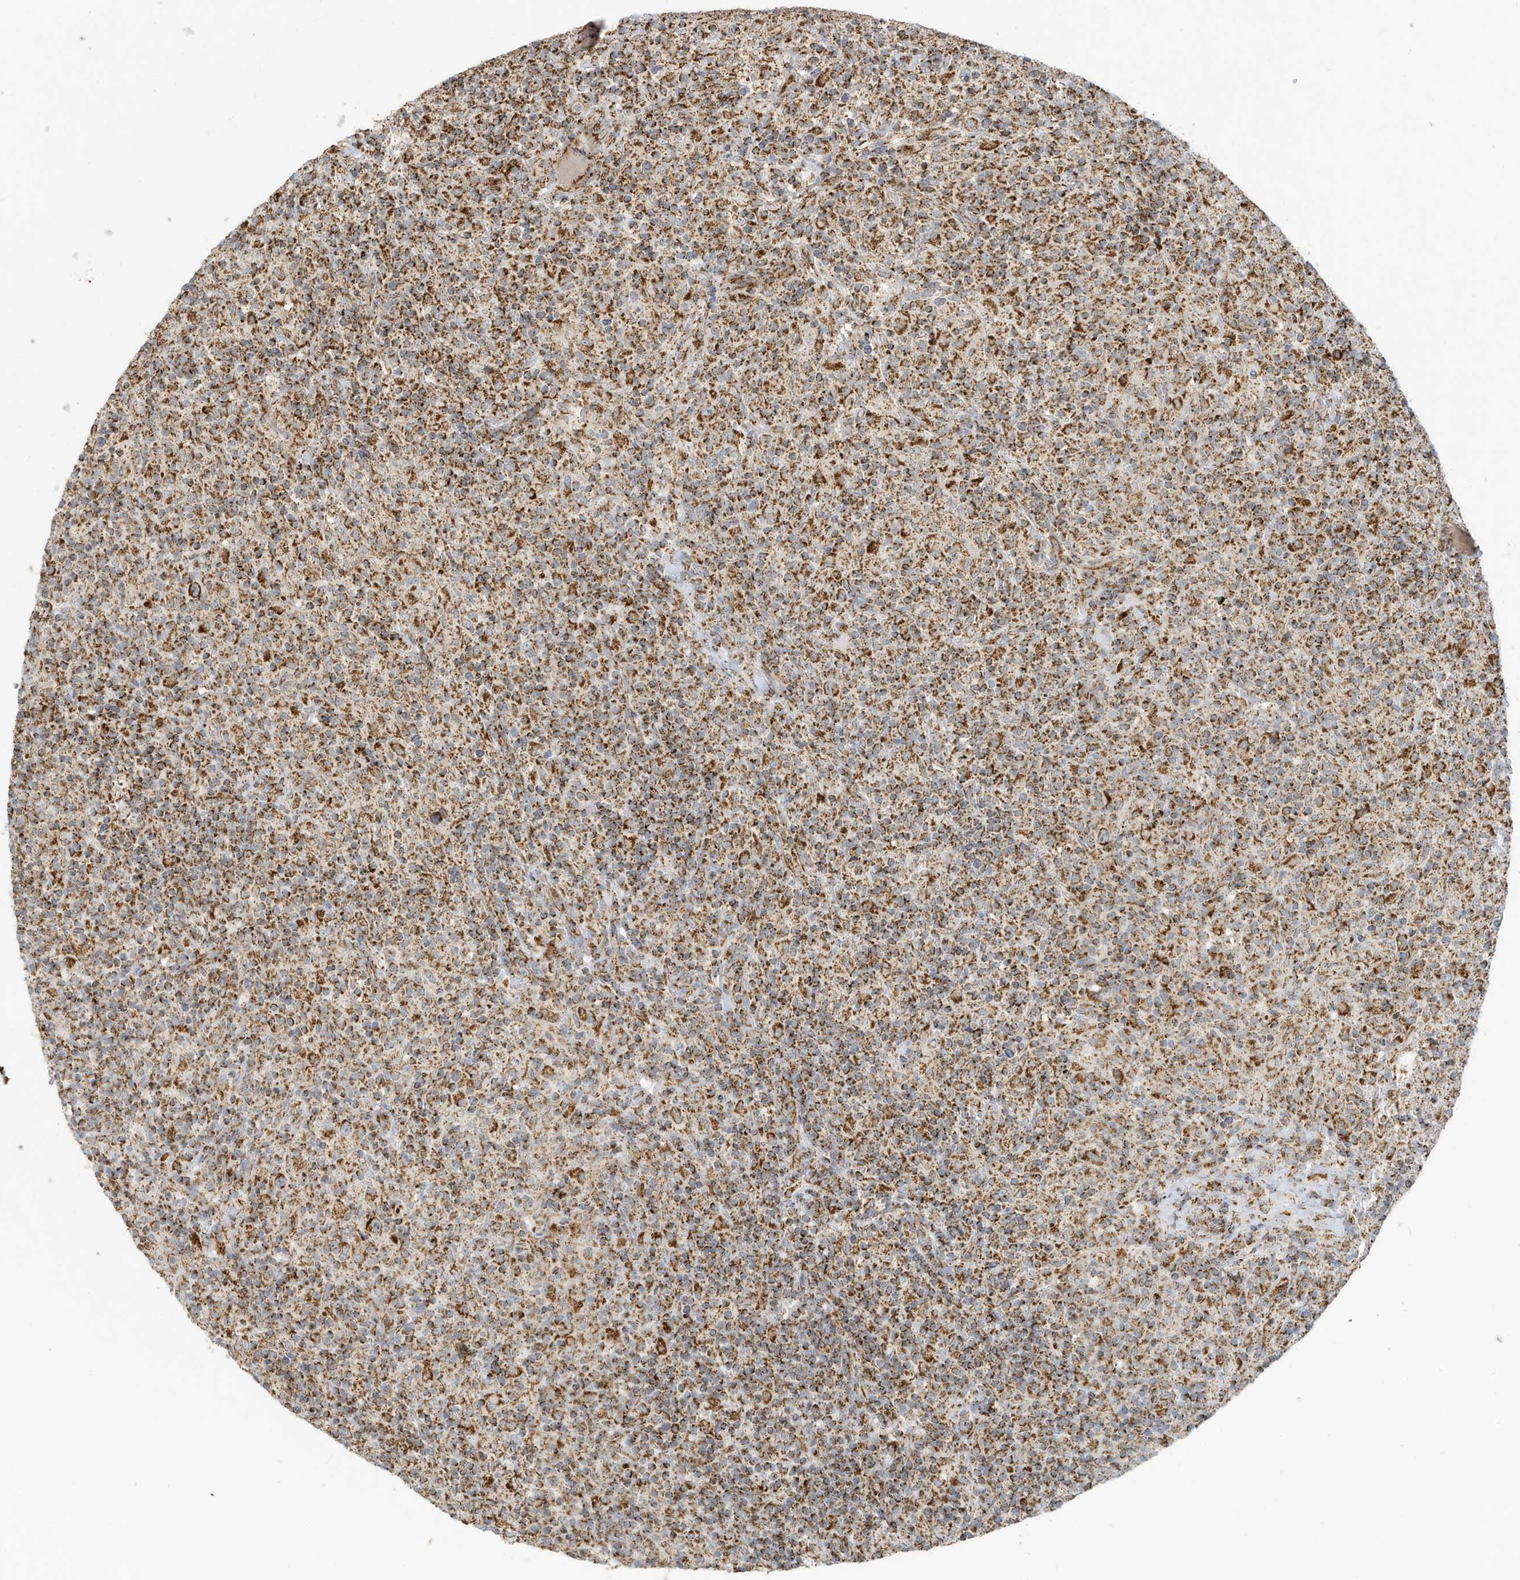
{"staining": {"intensity": "moderate", "quantity": ">75%", "location": "cytoplasmic/membranous"}, "tissue": "lymphoma", "cell_type": "Tumor cells", "image_type": "cancer", "snomed": [{"axis": "morphology", "description": "Hodgkin's disease, NOS"}, {"axis": "topography", "description": "Lymph node"}], "caption": "About >75% of tumor cells in lymphoma reveal moderate cytoplasmic/membranous protein expression as visualized by brown immunohistochemical staining.", "gene": "MAN1A1", "patient": {"sex": "male", "age": 70}}